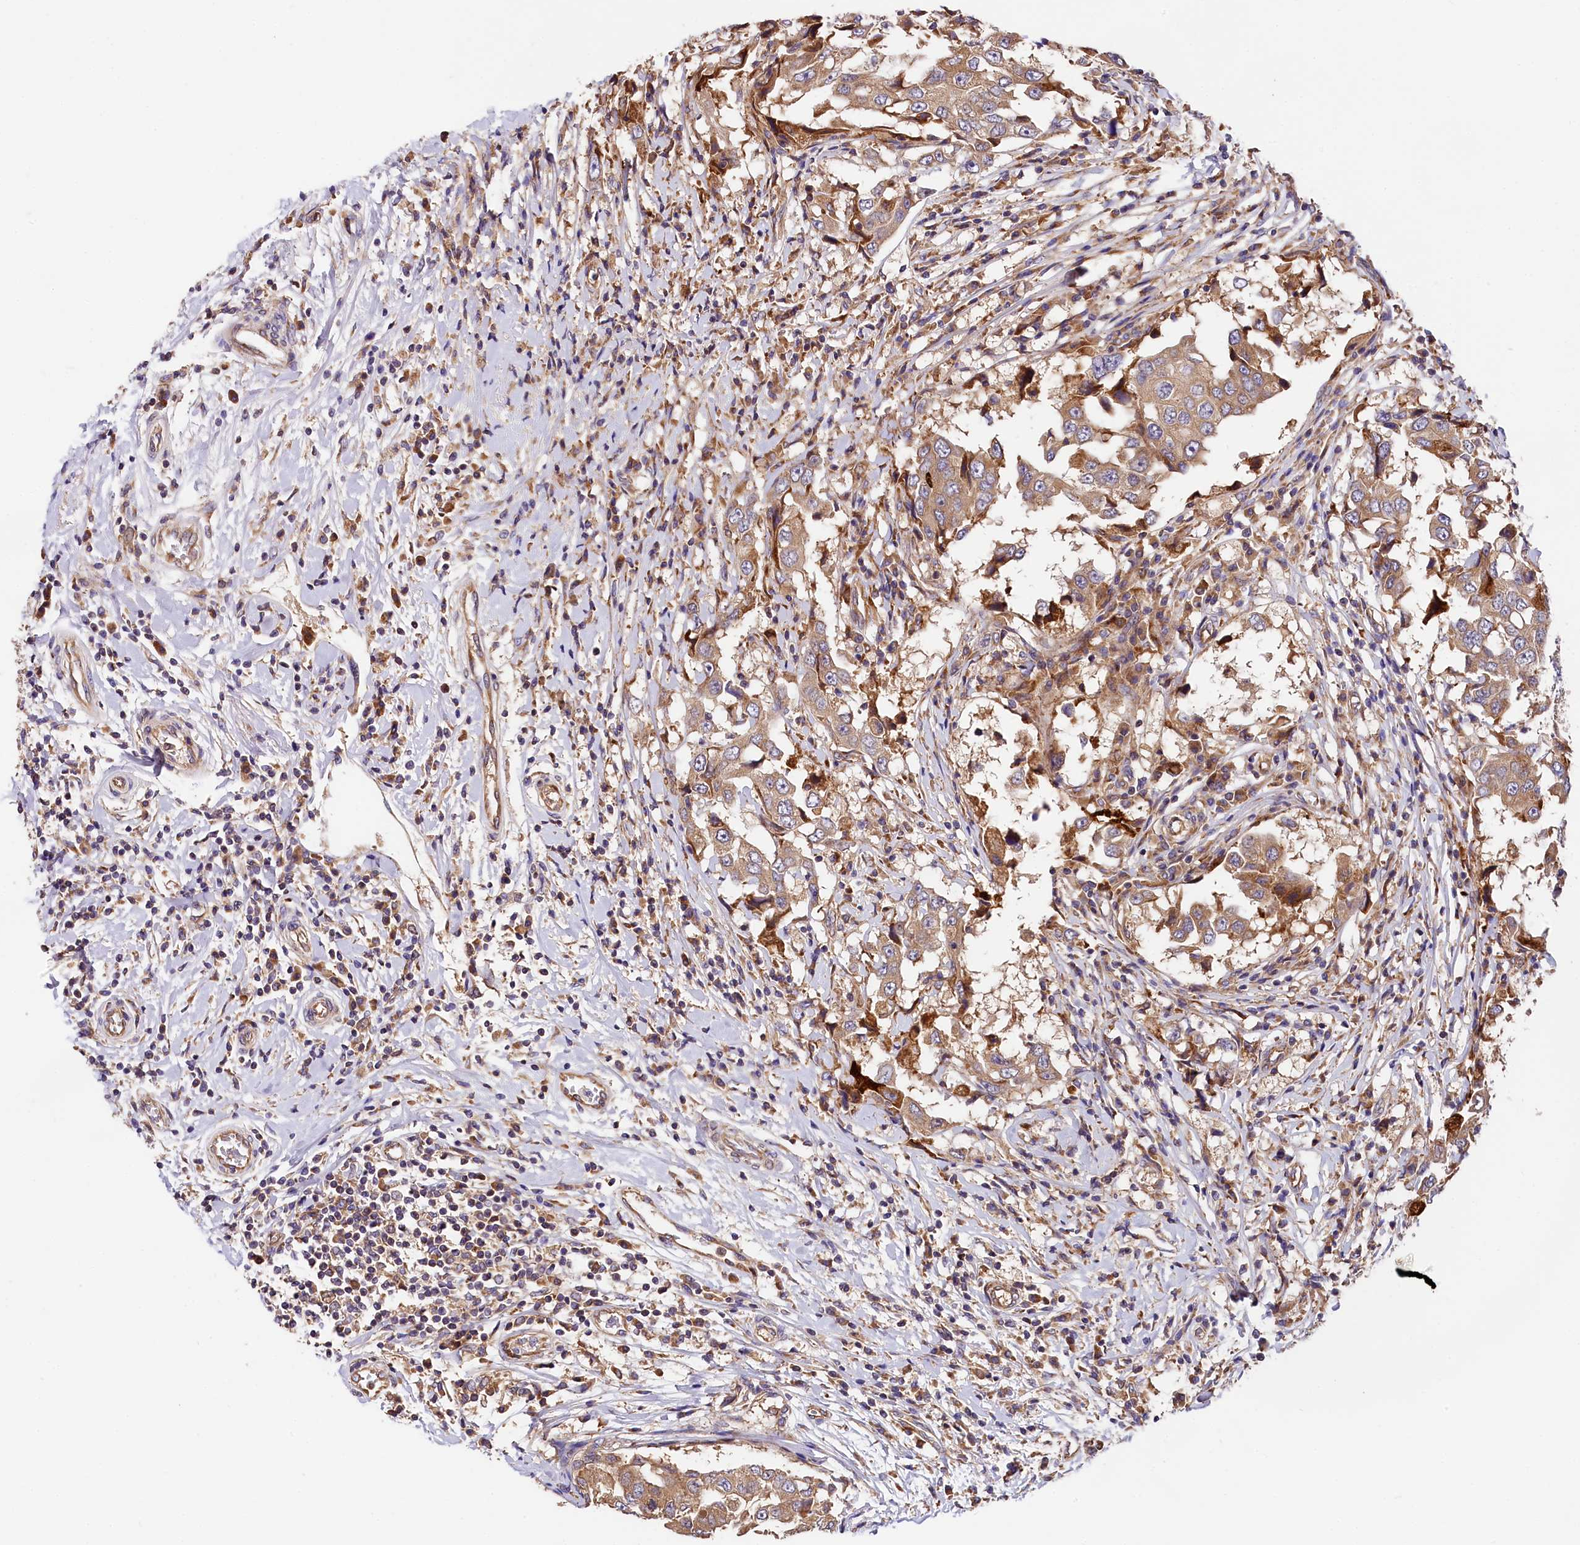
{"staining": {"intensity": "weak", "quantity": ">75%", "location": "cytoplasmic/membranous"}, "tissue": "breast cancer", "cell_type": "Tumor cells", "image_type": "cancer", "snomed": [{"axis": "morphology", "description": "Duct carcinoma"}, {"axis": "topography", "description": "Breast"}], "caption": "The image demonstrates staining of breast intraductal carcinoma, revealing weak cytoplasmic/membranous protein expression (brown color) within tumor cells. (Brightfield microscopy of DAB IHC at high magnification).", "gene": "SPG11", "patient": {"sex": "female", "age": 27}}